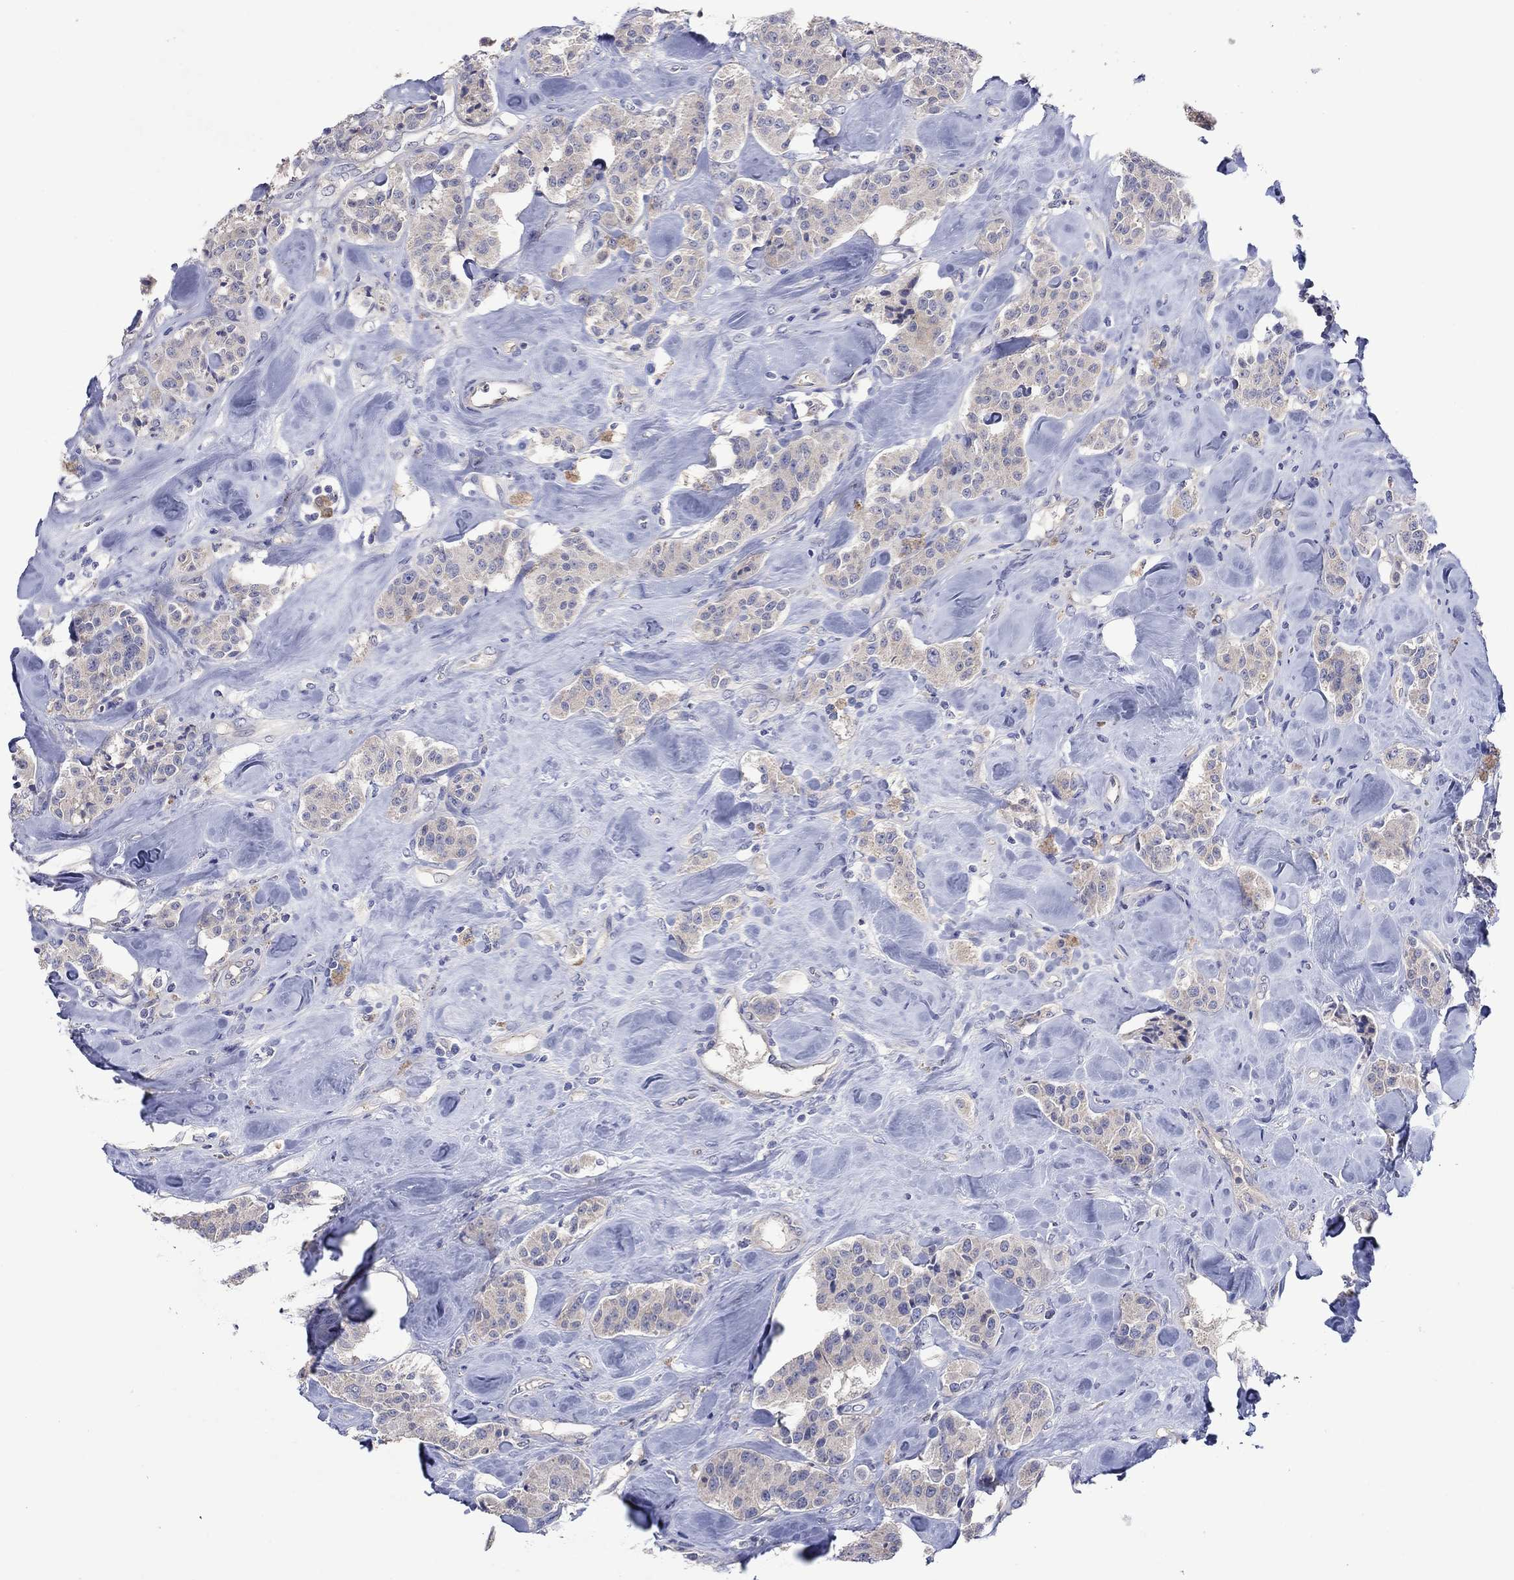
{"staining": {"intensity": "negative", "quantity": "none", "location": "none"}, "tissue": "carcinoid", "cell_type": "Tumor cells", "image_type": "cancer", "snomed": [{"axis": "morphology", "description": "Carcinoid, malignant, NOS"}, {"axis": "topography", "description": "Pancreas"}], "caption": "This is a micrograph of immunohistochemistry (IHC) staining of carcinoid (malignant), which shows no expression in tumor cells.", "gene": "PLCL2", "patient": {"sex": "male", "age": 41}}